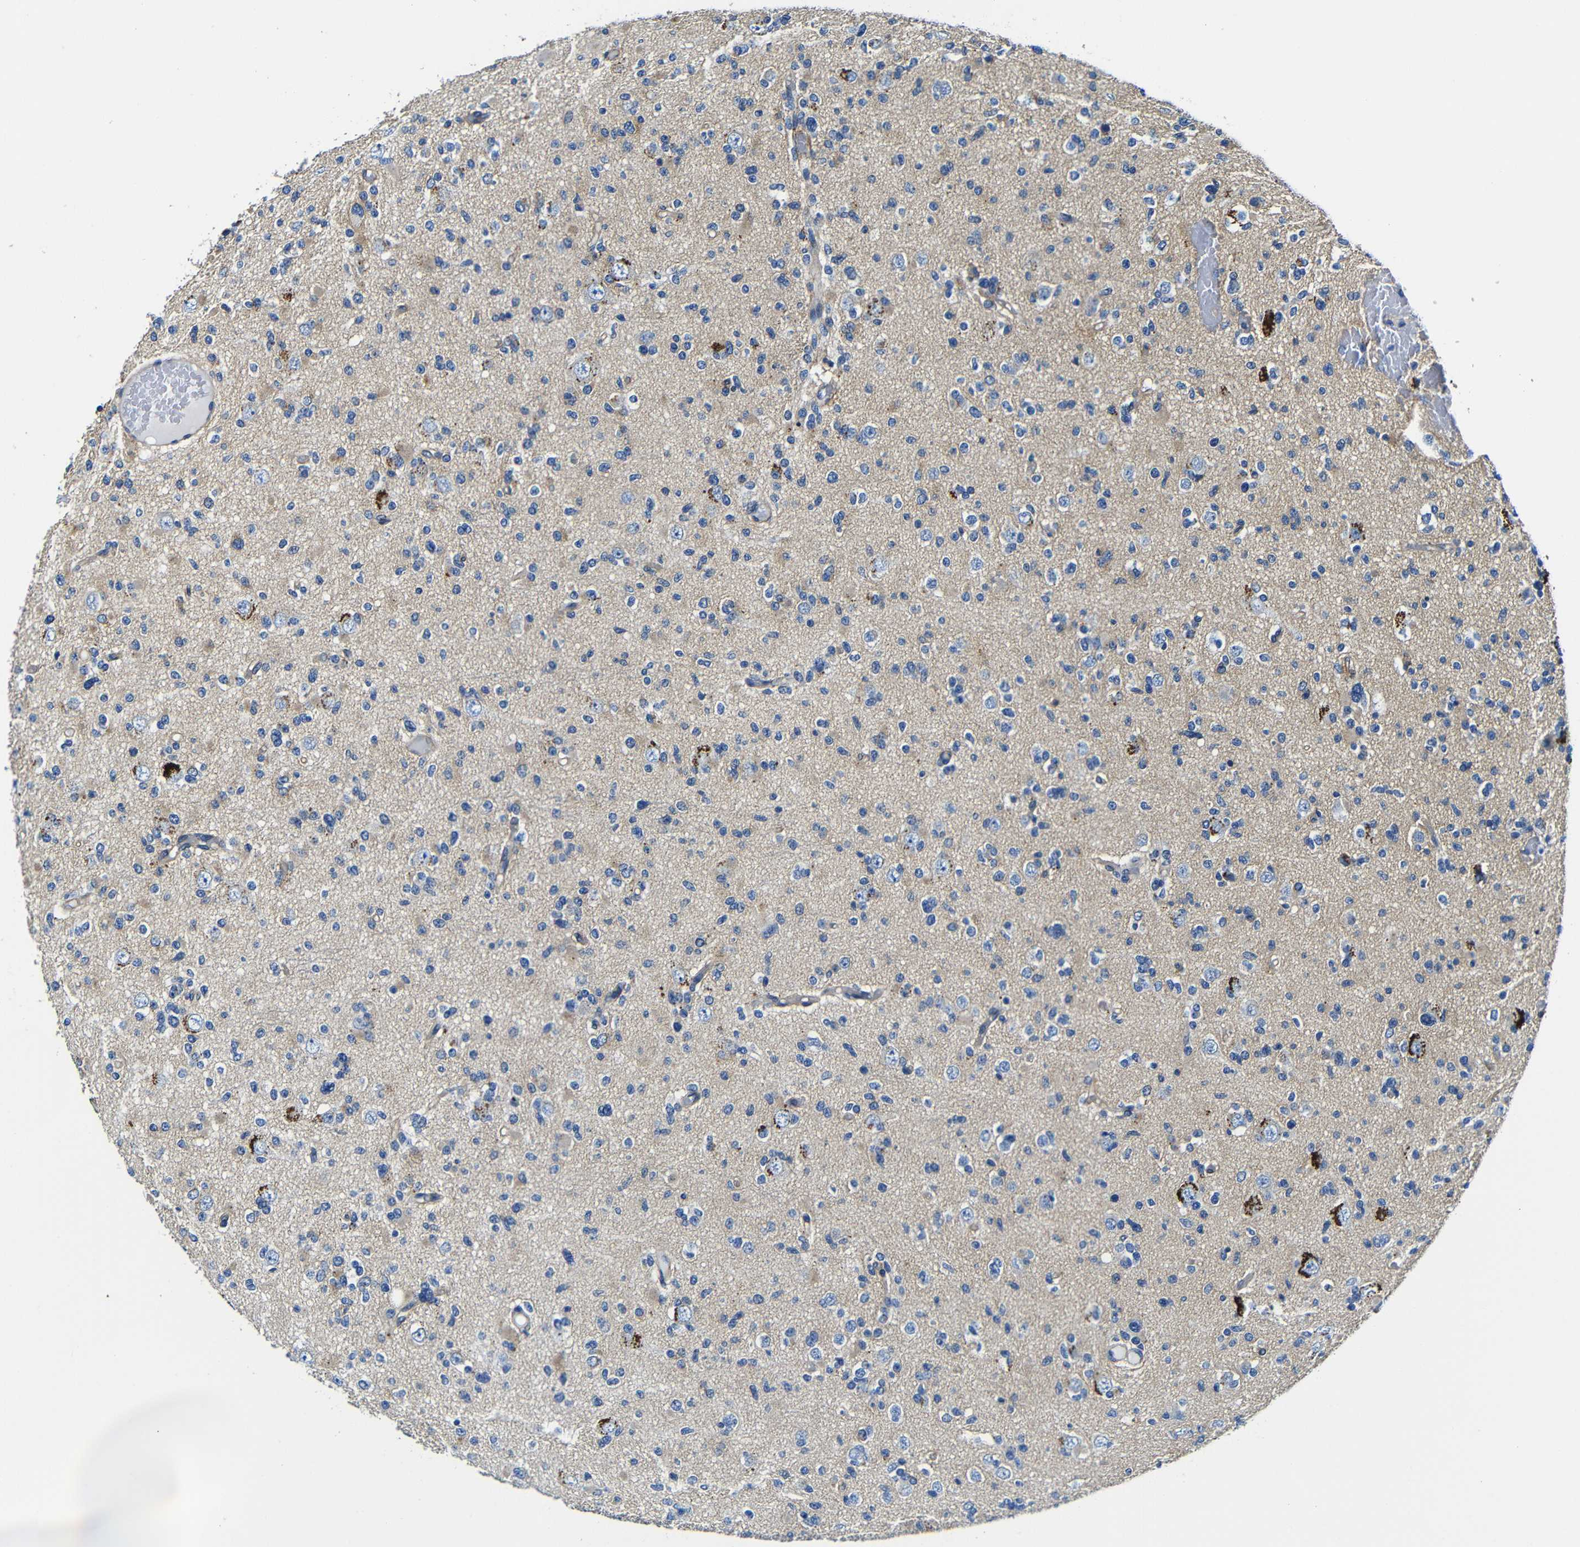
{"staining": {"intensity": "weak", "quantity": "25%-75%", "location": "cytoplasmic/membranous"}, "tissue": "glioma", "cell_type": "Tumor cells", "image_type": "cancer", "snomed": [{"axis": "morphology", "description": "Glioma, malignant, Low grade"}, {"axis": "topography", "description": "Brain"}], "caption": "There is low levels of weak cytoplasmic/membranous expression in tumor cells of glioma, as demonstrated by immunohistochemical staining (brown color).", "gene": "GIMAP2", "patient": {"sex": "female", "age": 22}}